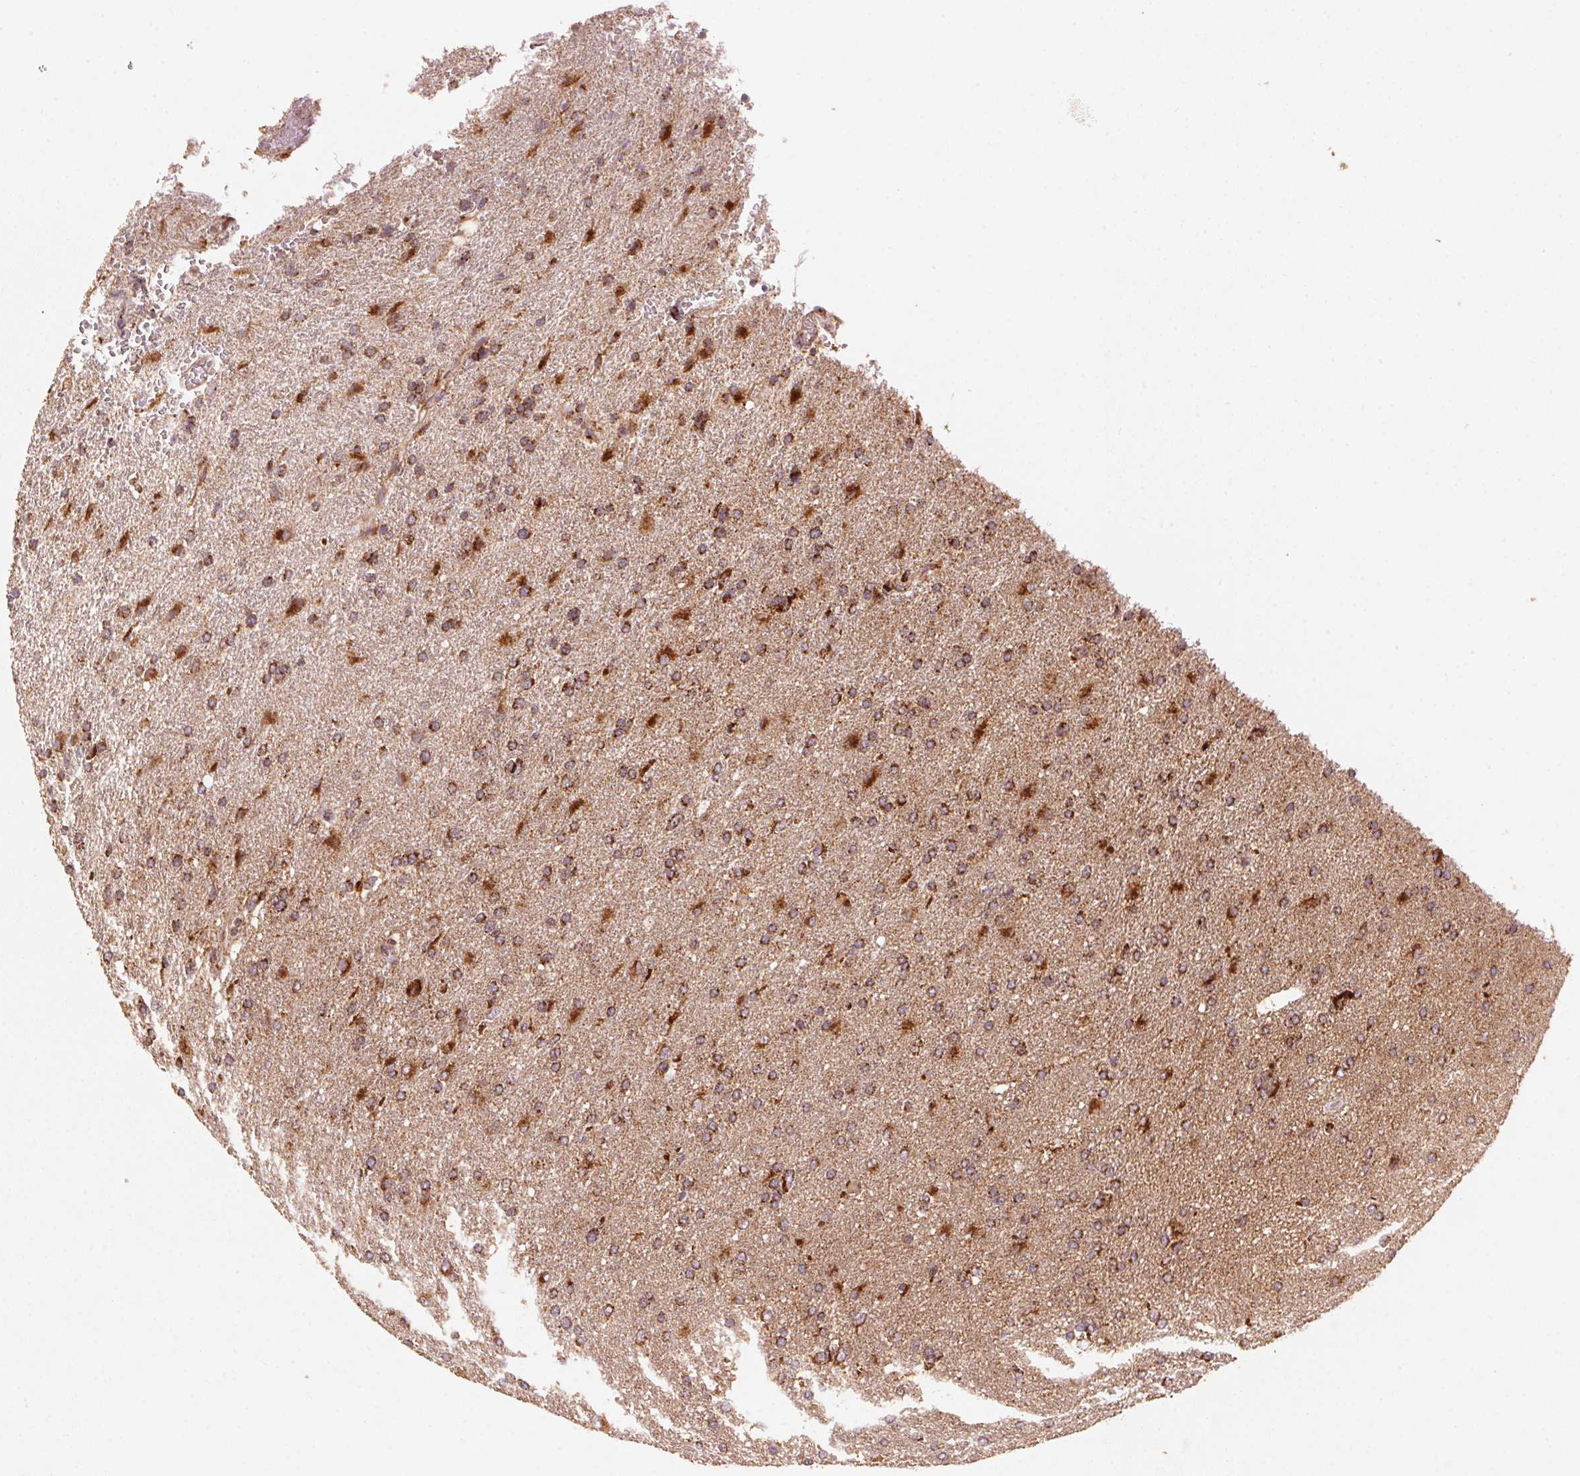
{"staining": {"intensity": "strong", "quantity": ">75%", "location": "cytoplasmic/membranous"}, "tissue": "glioma", "cell_type": "Tumor cells", "image_type": "cancer", "snomed": [{"axis": "morphology", "description": "Glioma, malignant, High grade"}, {"axis": "topography", "description": "Brain"}], "caption": "Protein expression analysis of glioma demonstrates strong cytoplasmic/membranous expression in approximately >75% of tumor cells. (IHC, brightfield microscopy, high magnification).", "gene": "TOMM70", "patient": {"sex": "male", "age": 56}}